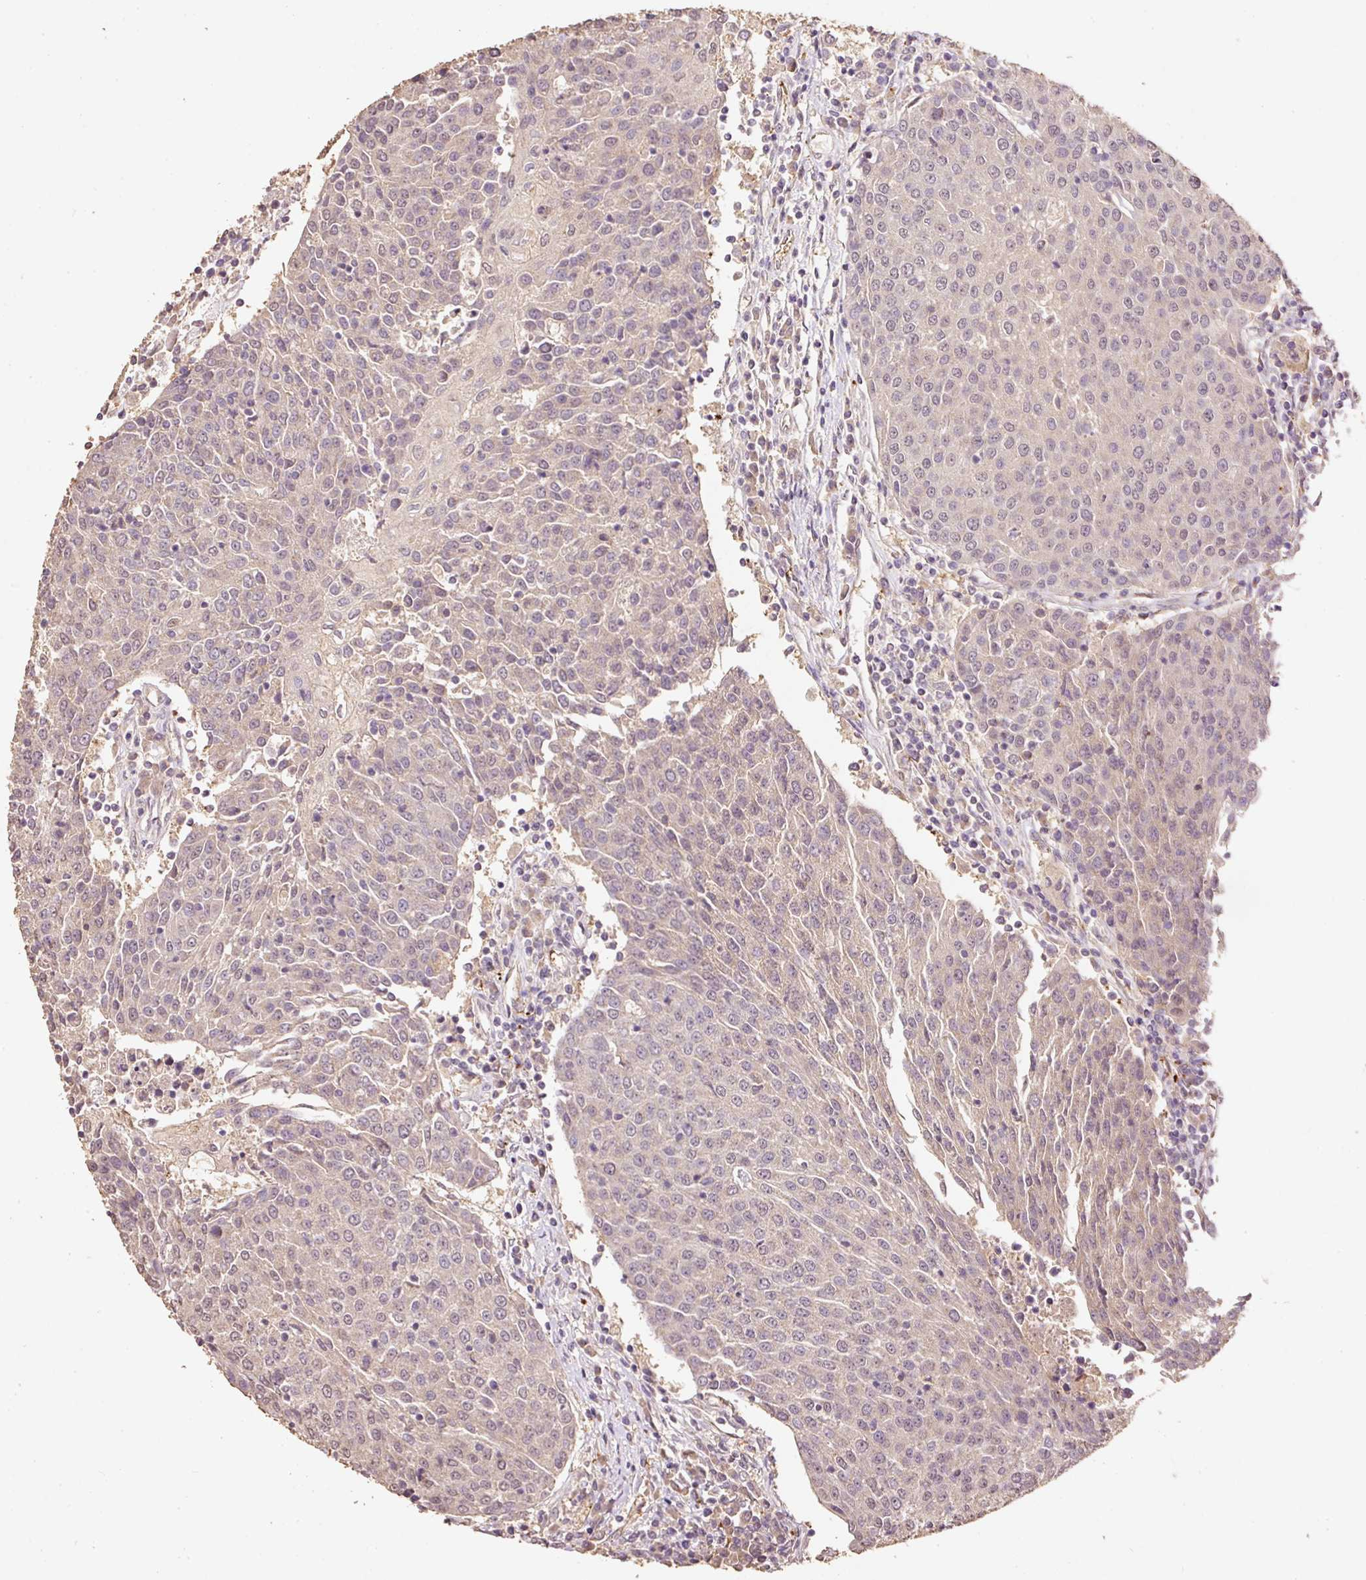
{"staining": {"intensity": "weak", "quantity": "<25%", "location": "cytoplasmic/membranous"}, "tissue": "urothelial cancer", "cell_type": "Tumor cells", "image_type": "cancer", "snomed": [{"axis": "morphology", "description": "Urothelial carcinoma, High grade"}, {"axis": "topography", "description": "Urinary bladder"}], "caption": "Immunohistochemistry photomicrograph of urothelial cancer stained for a protein (brown), which shows no positivity in tumor cells.", "gene": "HERC2", "patient": {"sex": "female", "age": 85}}